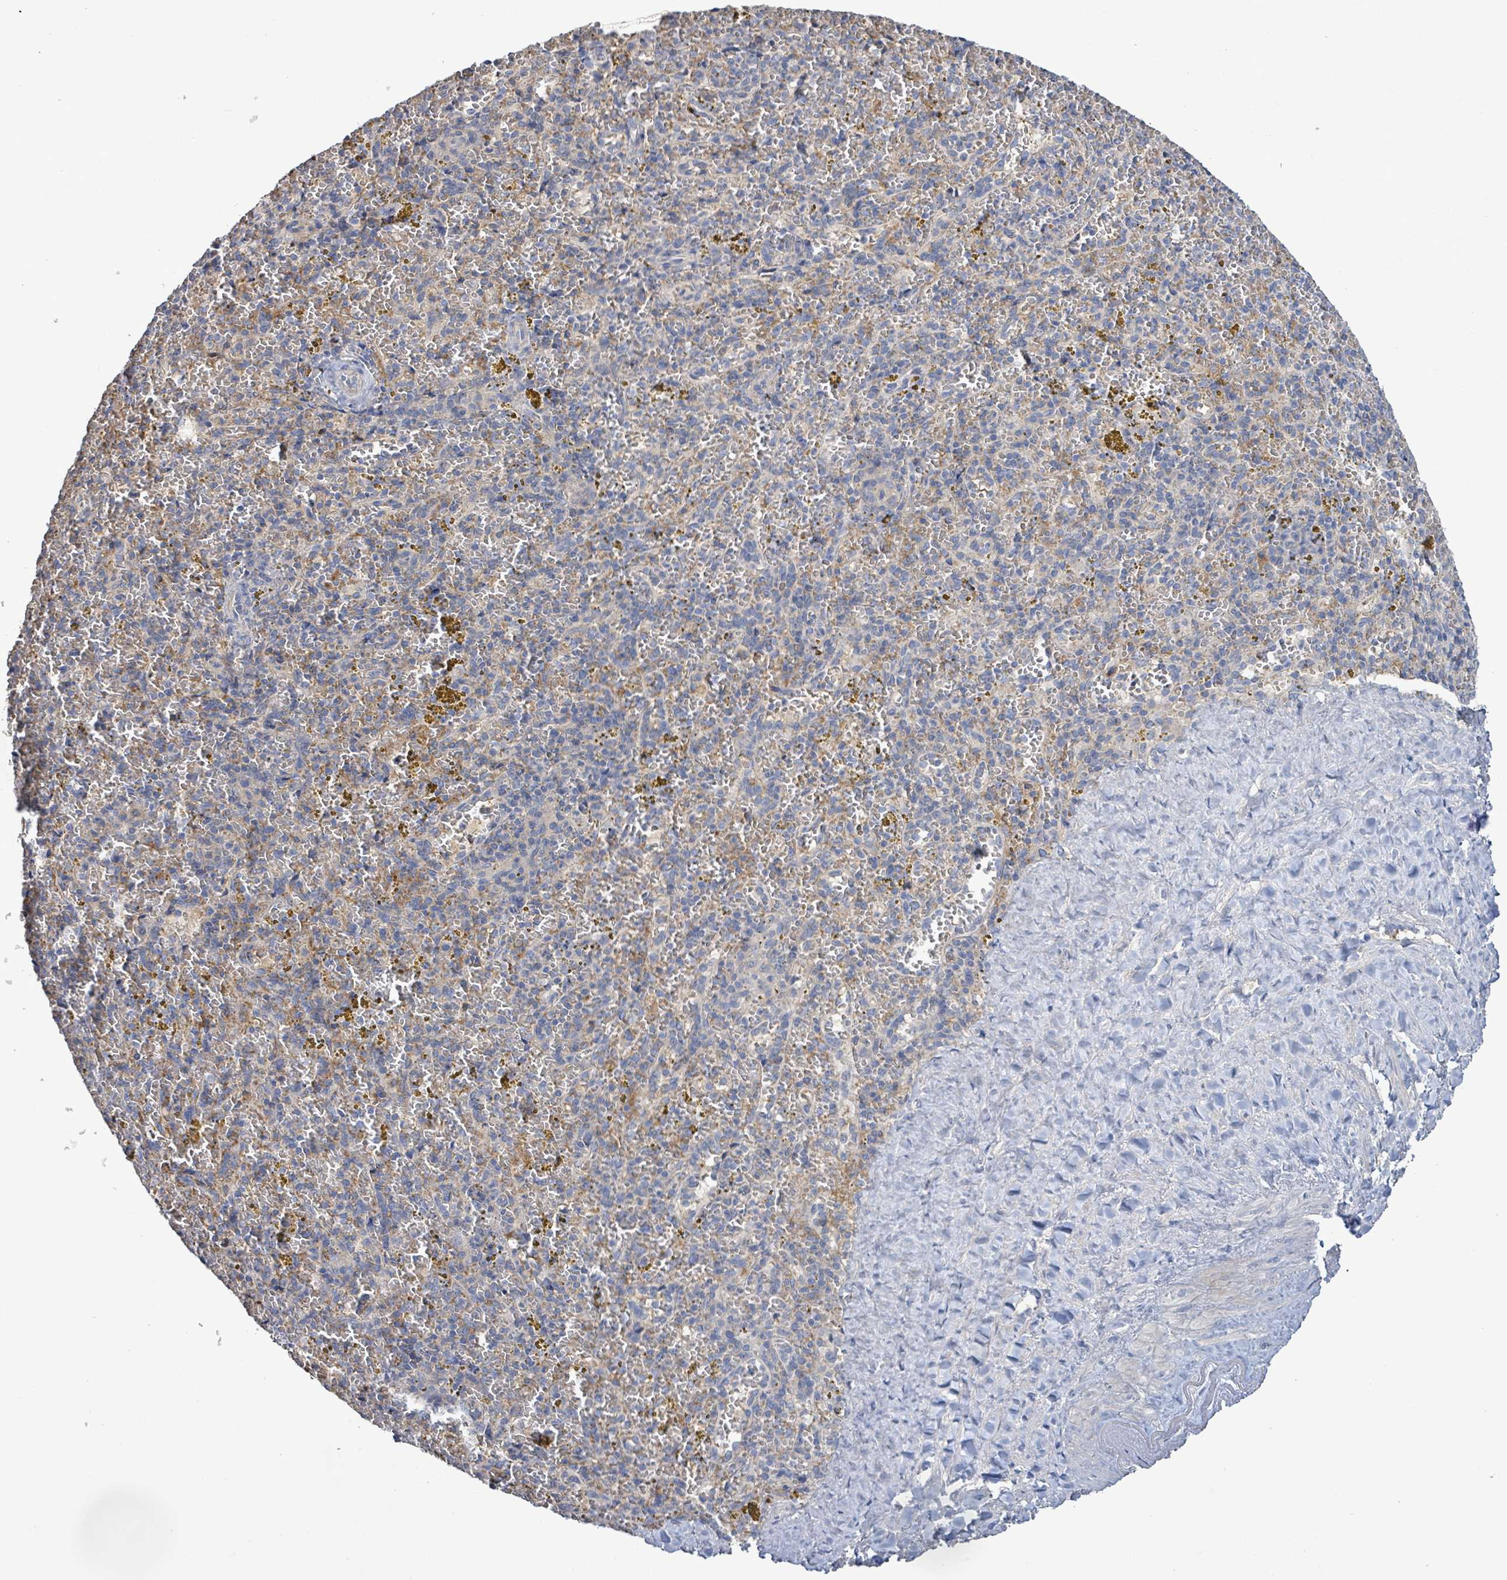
{"staining": {"intensity": "negative", "quantity": "none", "location": "none"}, "tissue": "spleen", "cell_type": "Cells in red pulp", "image_type": "normal", "snomed": [{"axis": "morphology", "description": "Normal tissue, NOS"}, {"axis": "topography", "description": "Spleen"}], "caption": "An immunohistochemistry micrograph of unremarkable spleen is shown. There is no staining in cells in red pulp of spleen. (Stains: DAB immunohistochemistry with hematoxylin counter stain, Microscopy: brightfield microscopy at high magnification).", "gene": "HRAS", "patient": {"sex": "male", "age": 57}}